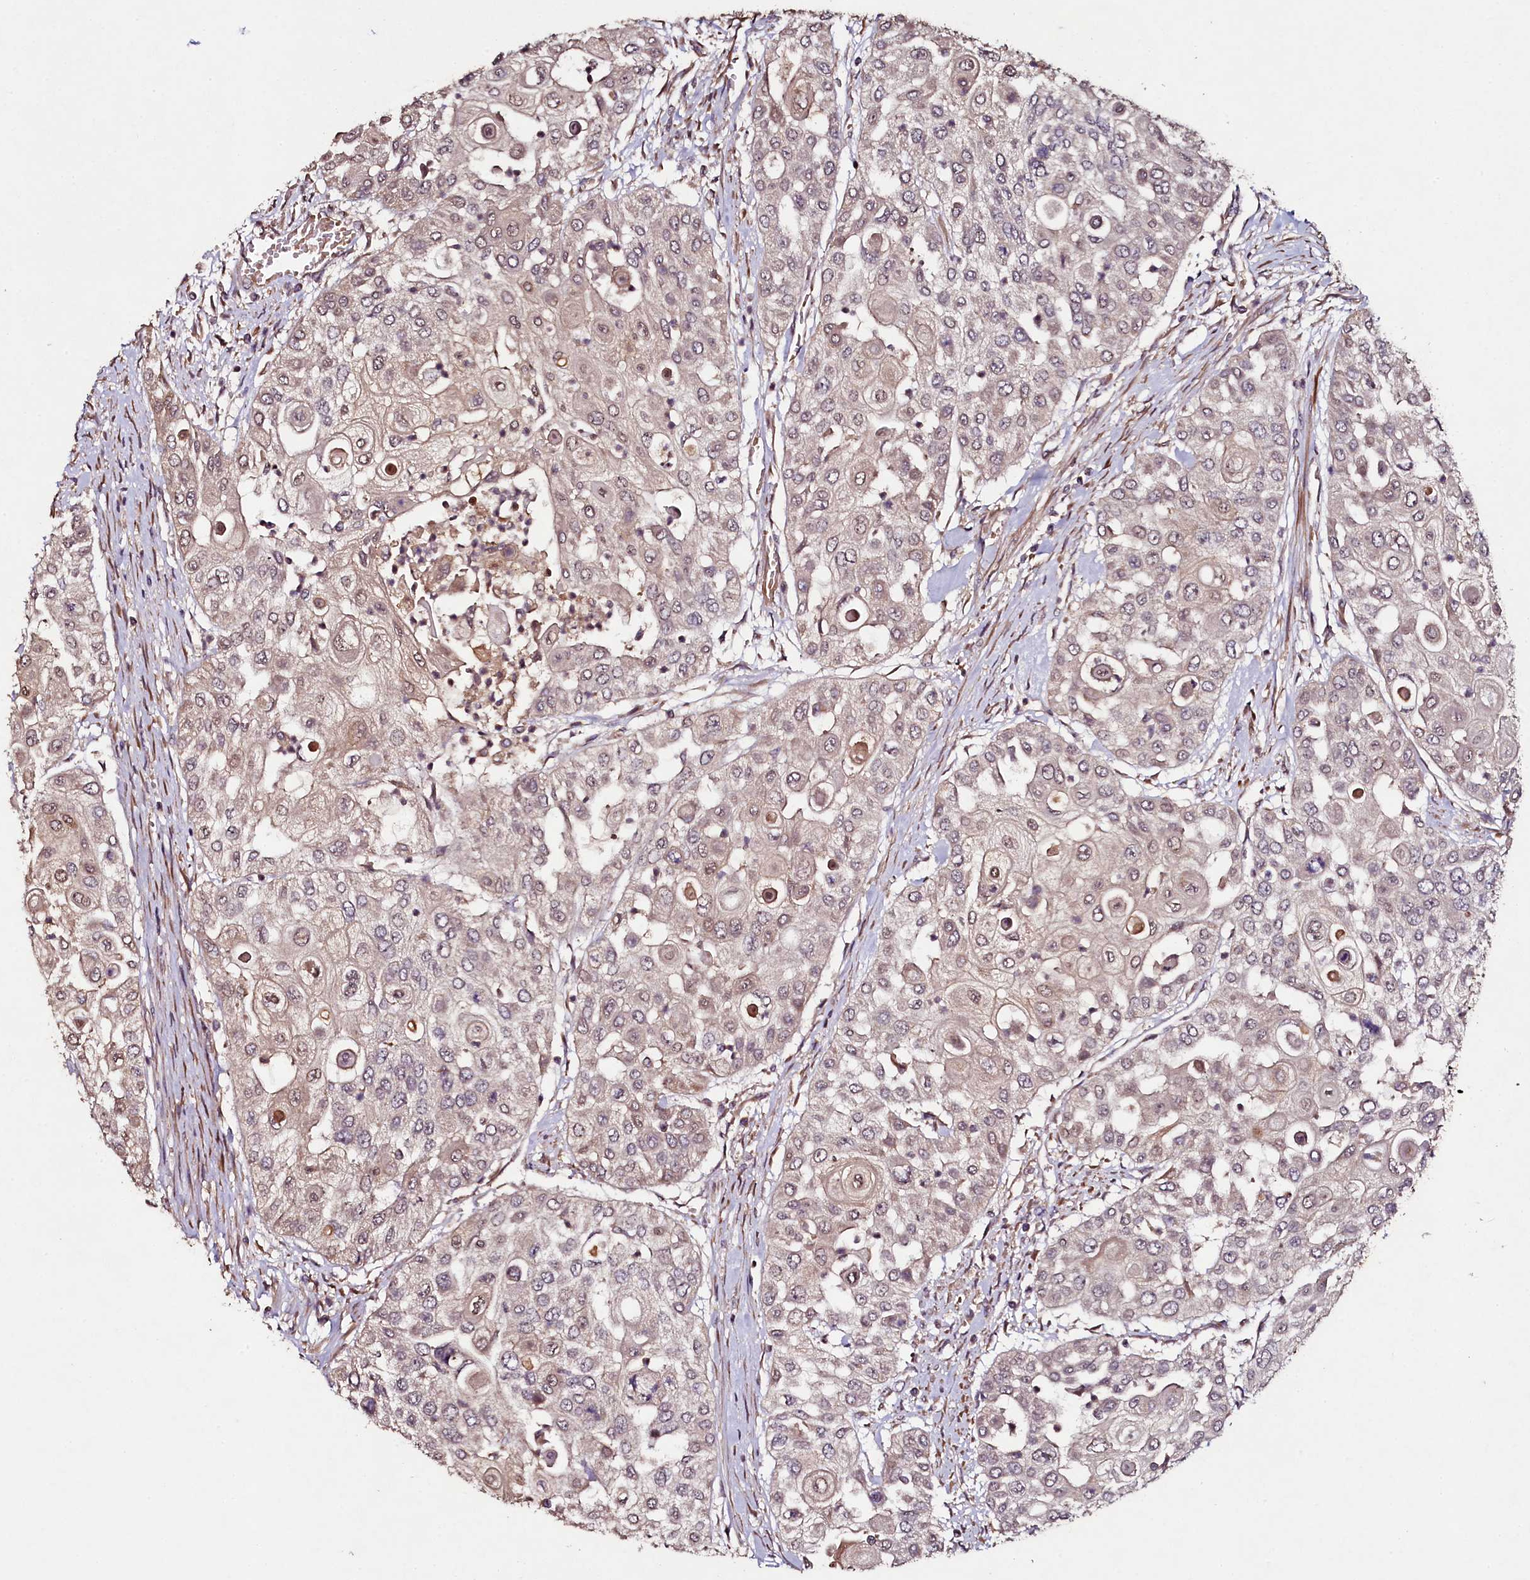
{"staining": {"intensity": "weak", "quantity": "25%-75%", "location": "cytoplasmic/membranous,nuclear"}, "tissue": "urothelial cancer", "cell_type": "Tumor cells", "image_type": "cancer", "snomed": [{"axis": "morphology", "description": "Urothelial carcinoma, High grade"}, {"axis": "topography", "description": "Urinary bladder"}], "caption": "Tumor cells display low levels of weak cytoplasmic/membranous and nuclear staining in about 25%-75% of cells in human urothelial cancer. (DAB IHC, brown staining for protein, blue staining for nuclei).", "gene": "SEC24C", "patient": {"sex": "female", "age": 79}}